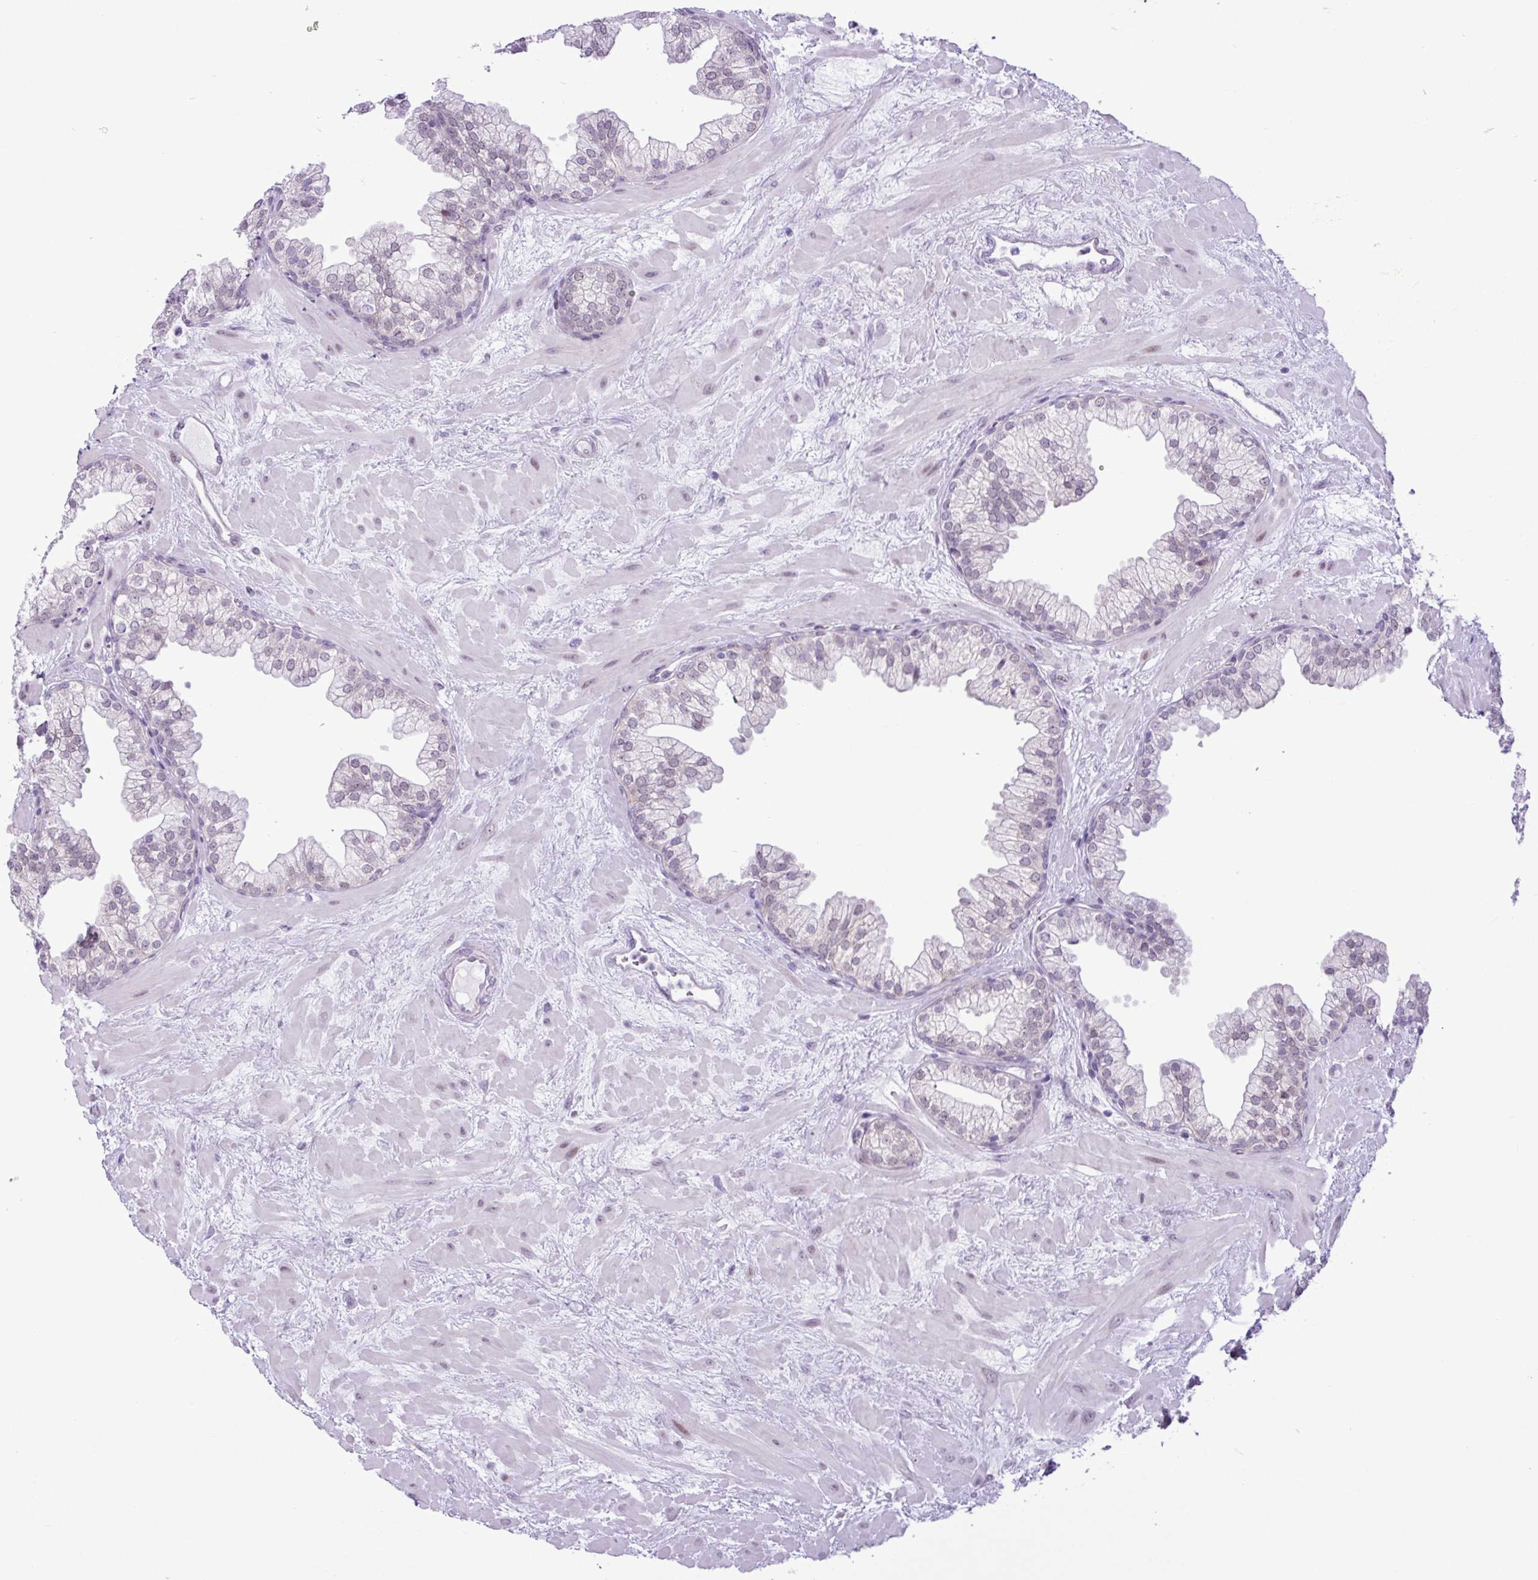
{"staining": {"intensity": "weak", "quantity": "<25%", "location": "nuclear"}, "tissue": "prostate", "cell_type": "Glandular cells", "image_type": "normal", "snomed": [{"axis": "morphology", "description": "Normal tissue, NOS"}, {"axis": "topography", "description": "Prostate"}, {"axis": "topography", "description": "Peripheral nerve tissue"}], "caption": "A high-resolution micrograph shows immunohistochemistry (IHC) staining of unremarkable prostate, which exhibits no significant expression in glandular cells.", "gene": "ELOA2", "patient": {"sex": "male", "age": 61}}